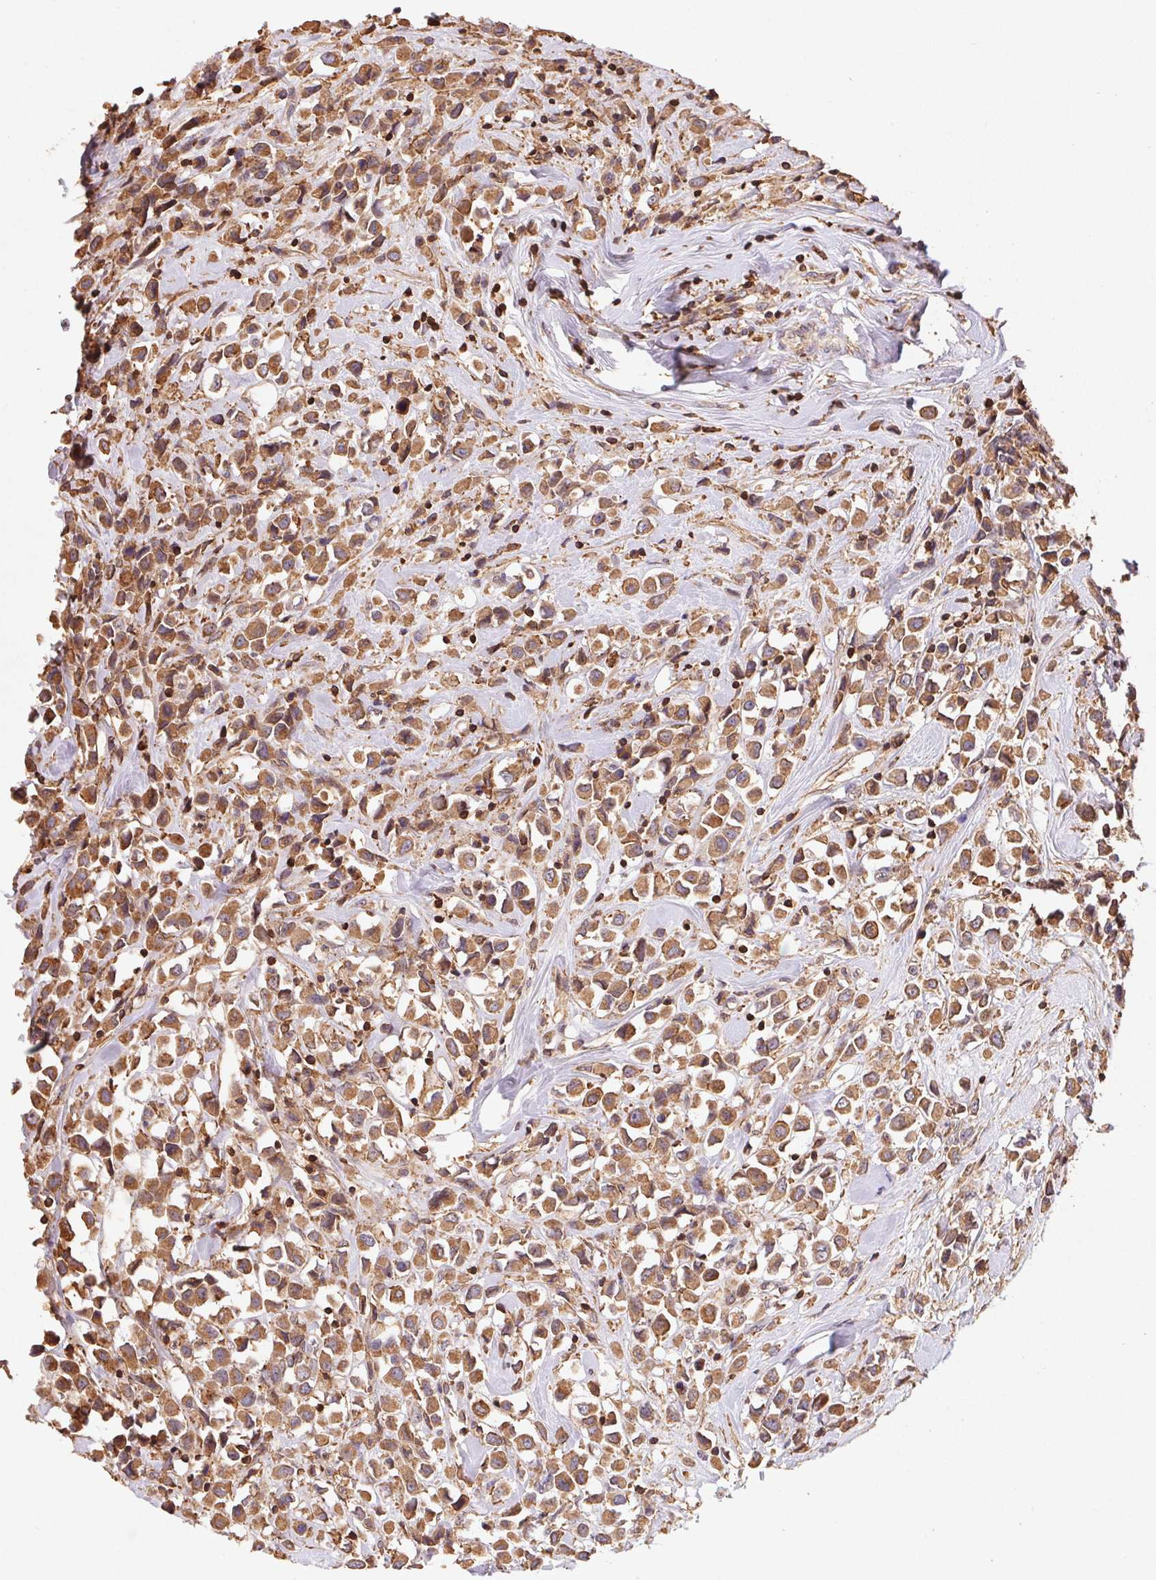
{"staining": {"intensity": "moderate", "quantity": ">75%", "location": "cytoplasmic/membranous"}, "tissue": "breast cancer", "cell_type": "Tumor cells", "image_type": "cancer", "snomed": [{"axis": "morphology", "description": "Duct carcinoma"}, {"axis": "topography", "description": "Breast"}], "caption": "There is medium levels of moderate cytoplasmic/membranous staining in tumor cells of breast cancer, as demonstrated by immunohistochemical staining (brown color).", "gene": "ATG10", "patient": {"sex": "female", "age": 61}}